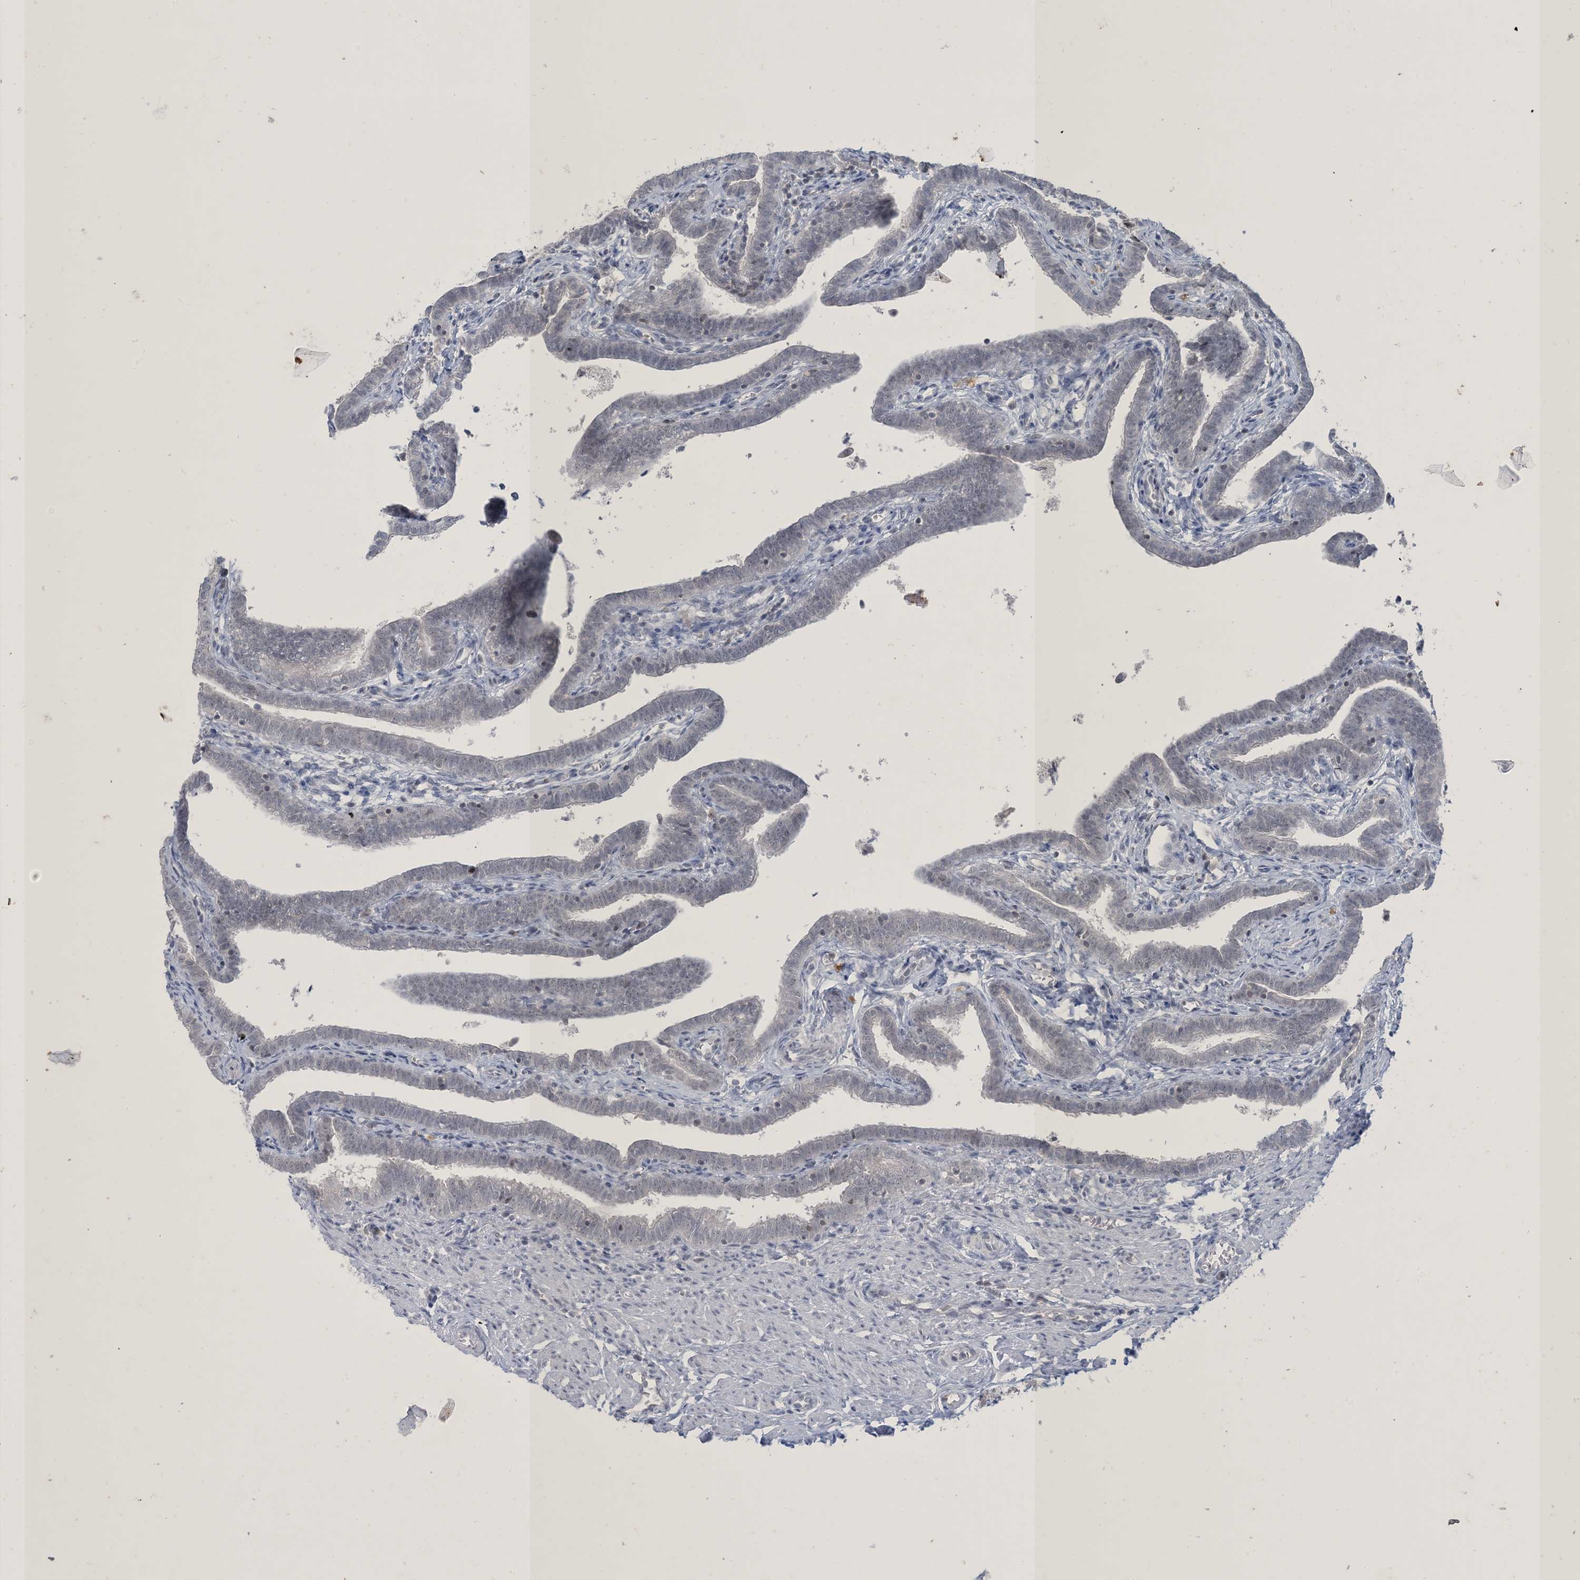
{"staining": {"intensity": "negative", "quantity": "none", "location": "none"}, "tissue": "fallopian tube", "cell_type": "Glandular cells", "image_type": "normal", "snomed": [{"axis": "morphology", "description": "Normal tissue, NOS"}, {"axis": "topography", "description": "Fallopian tube"}], "caption": "This is an immunohistochemistry (IHC) image of benign fallopian tube. There is no staining in glandular cells.", "gene": "ZNF674", "patient": {"sex": "female", "age": 36}}